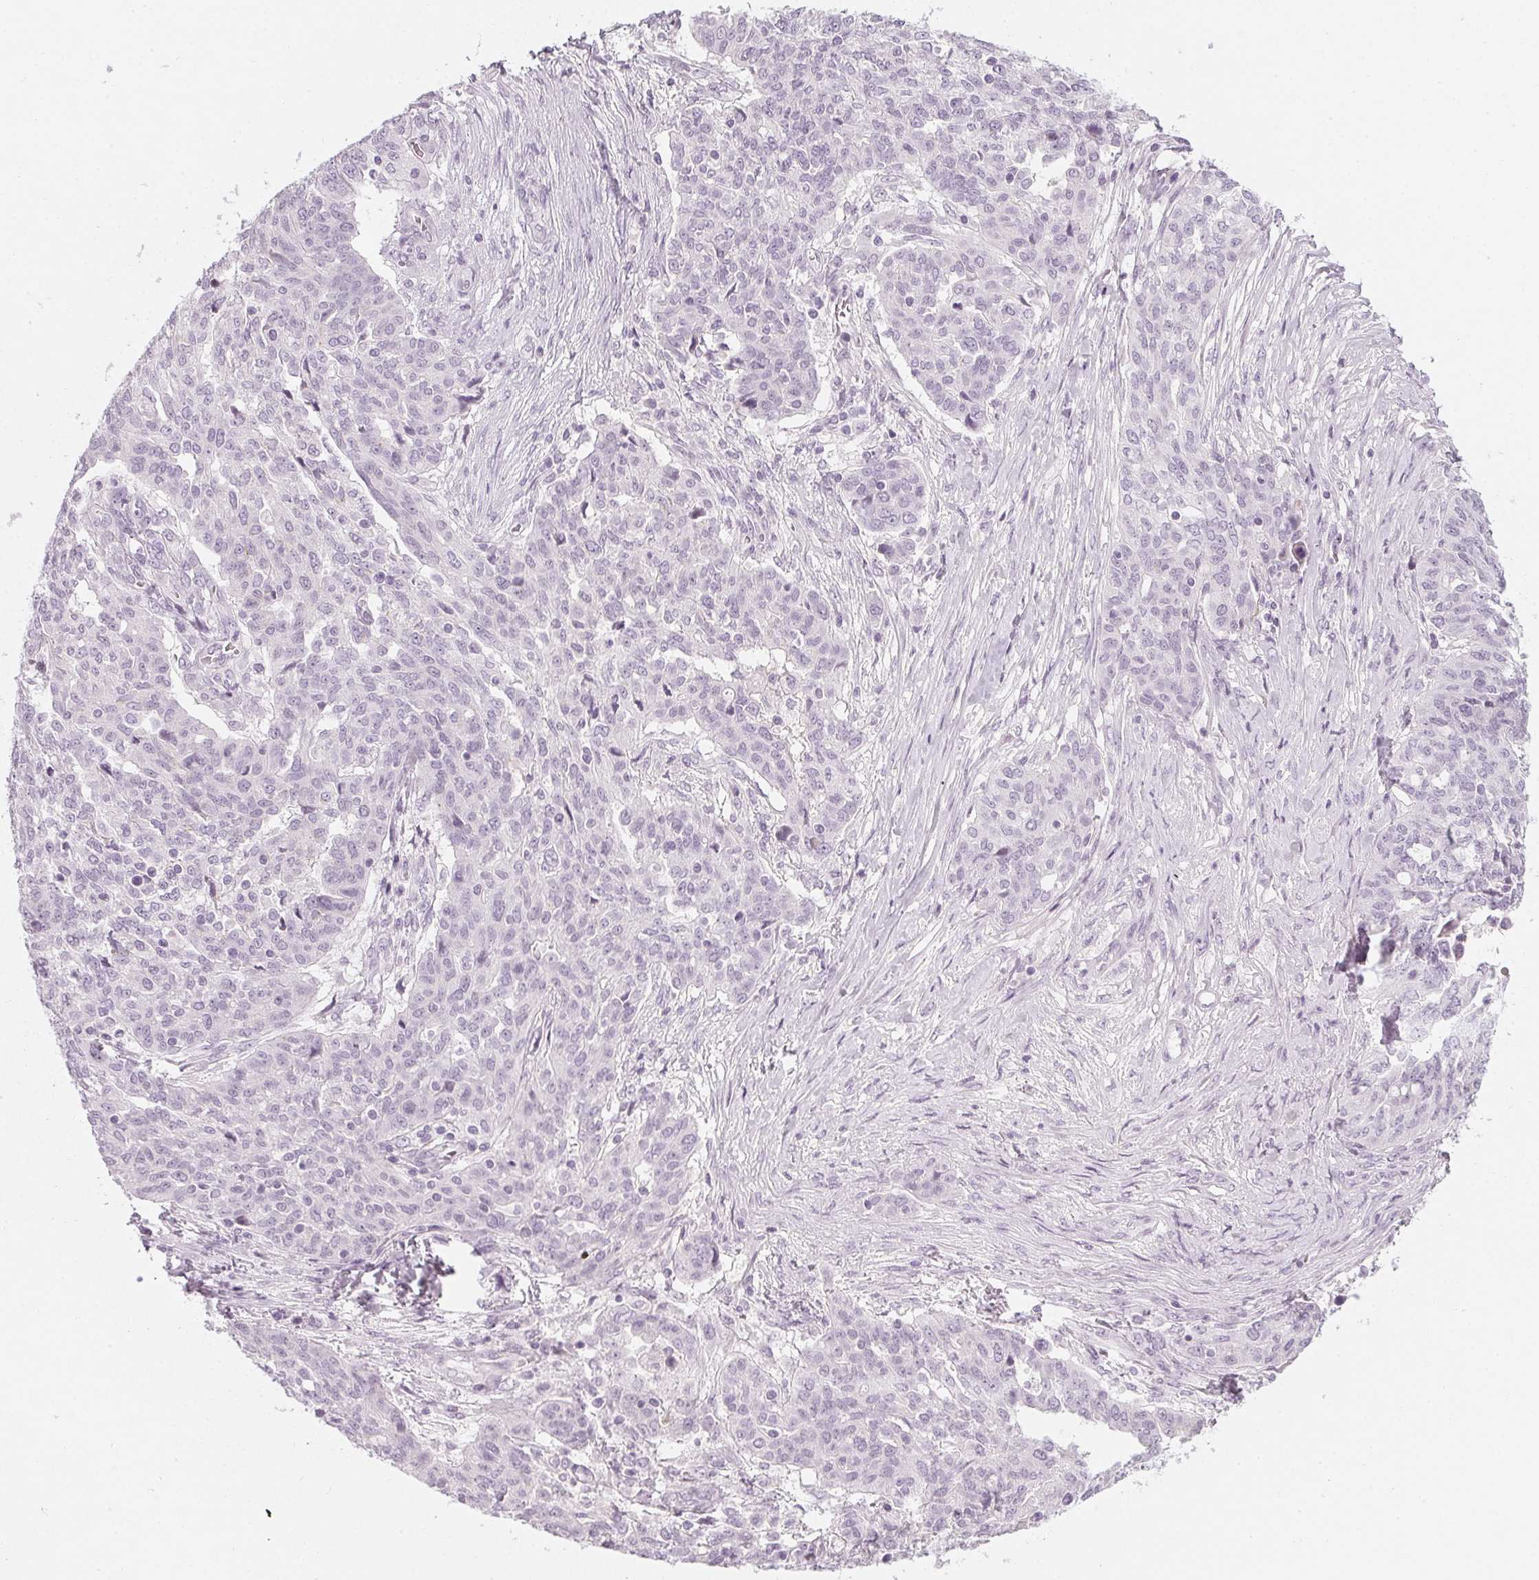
{"staining": {"intensity": "negative", "quantity": "none", "location": "none"}, "tissue": "ovarian cancer", "cell_type": "Tumor cells", "image_type": "cancer", "snomed": [{"axis": "morphology", "description": "Cystadenocarcinoma, serous, NOS"}, {"axis": "topography", "description": "Ovary"}], "caption": "A photomicrograph of serous cystadenocarcinoma (ovarian) stained for a protein exhibits no brown staining in tumor cells.", "gene": "CHST4", "patient": {"sex": "female", "age": 67}}